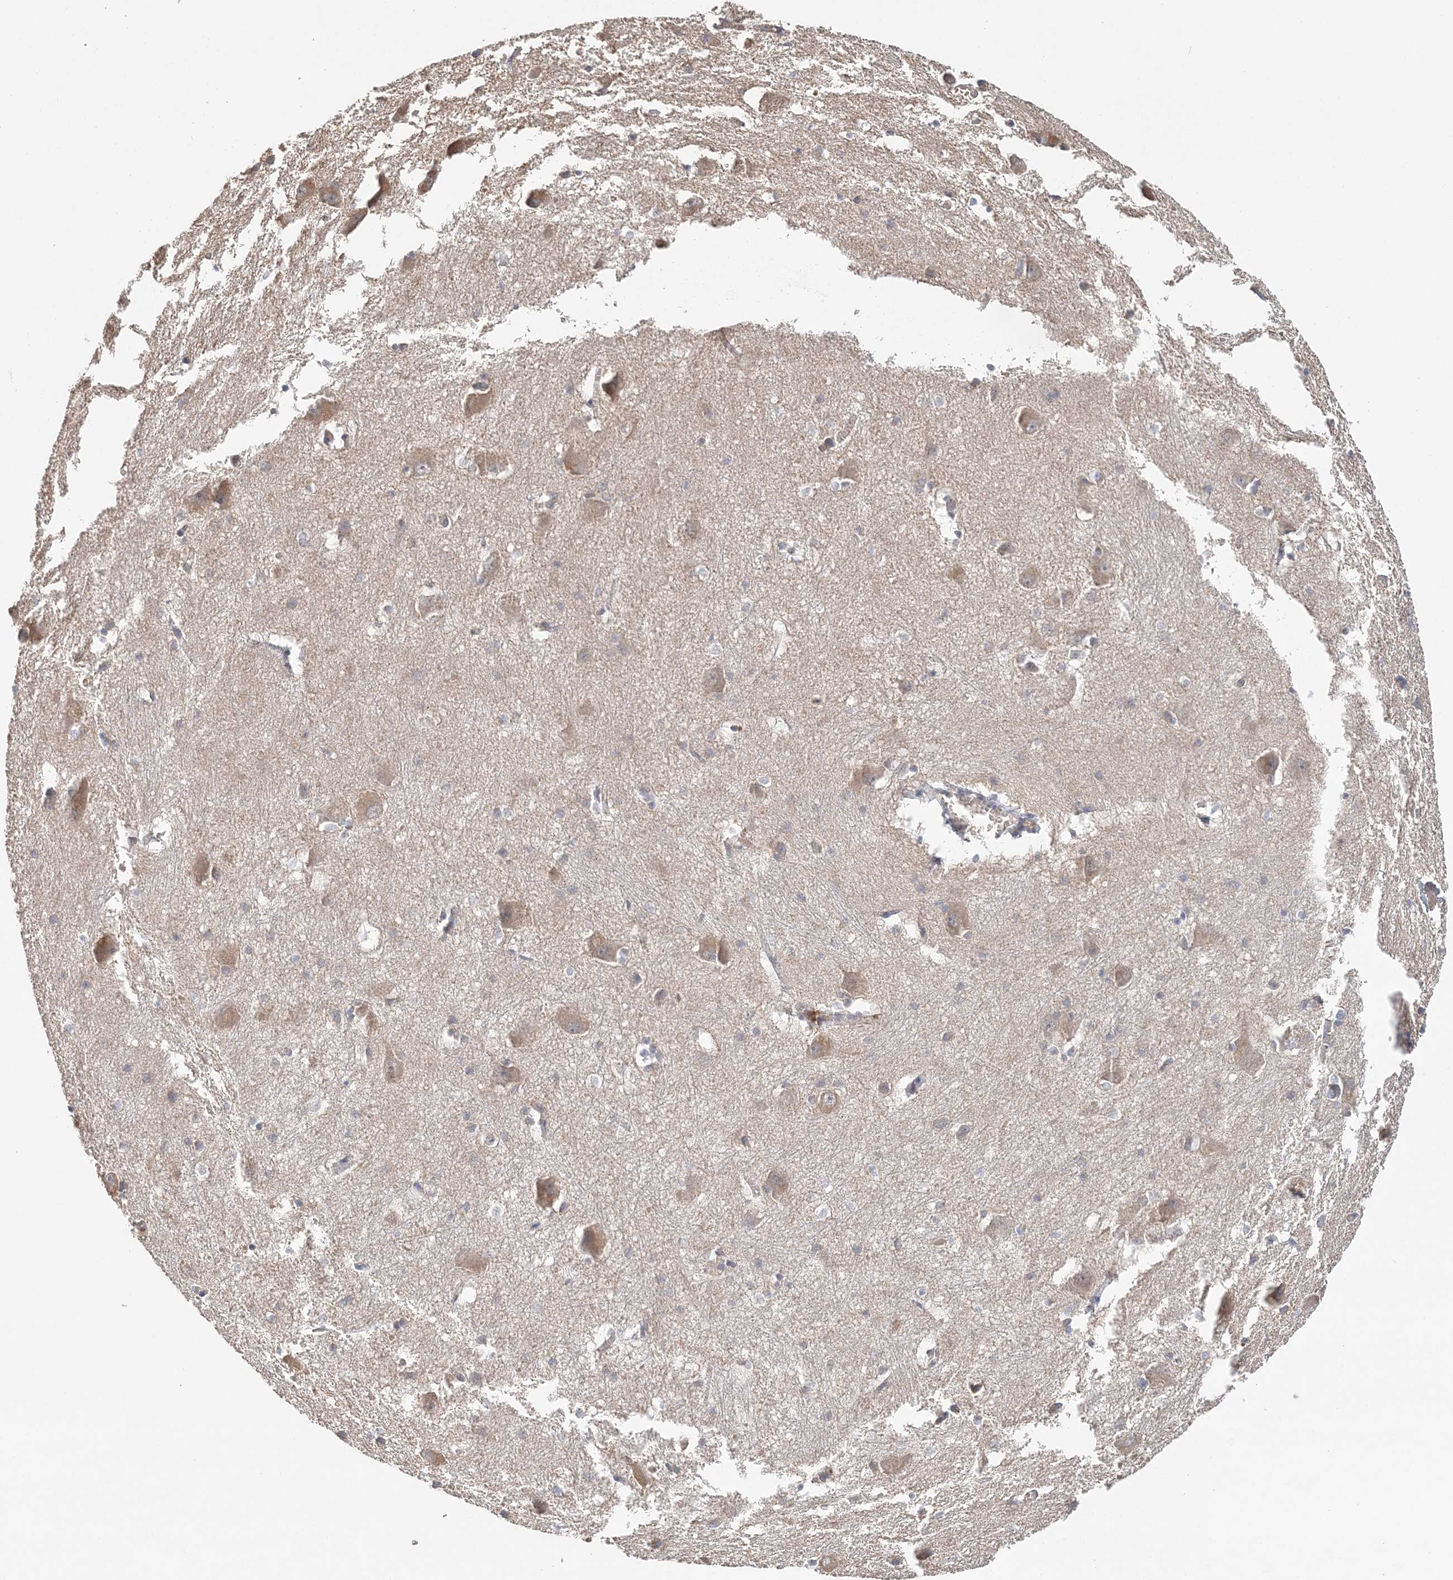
{"staining": {"intensity": "negative", "quantity": "none", "location": "none"}, "tissue": "caudate", "cell_type": "Glial cells", "image_type": "normal", "snomed": [{"axis": "morphology", "description": "Normal tissue, NOS"}, {"axis": "topography", "description": "Lateral ventricle wall"}], "caption": "Caudate was stained to show a protein in brown. There is no significant expression in glial cells. Nuclei are stained in blue.", "gene": "SYCP3", "patient": {"sex": "male", "age": 37}}